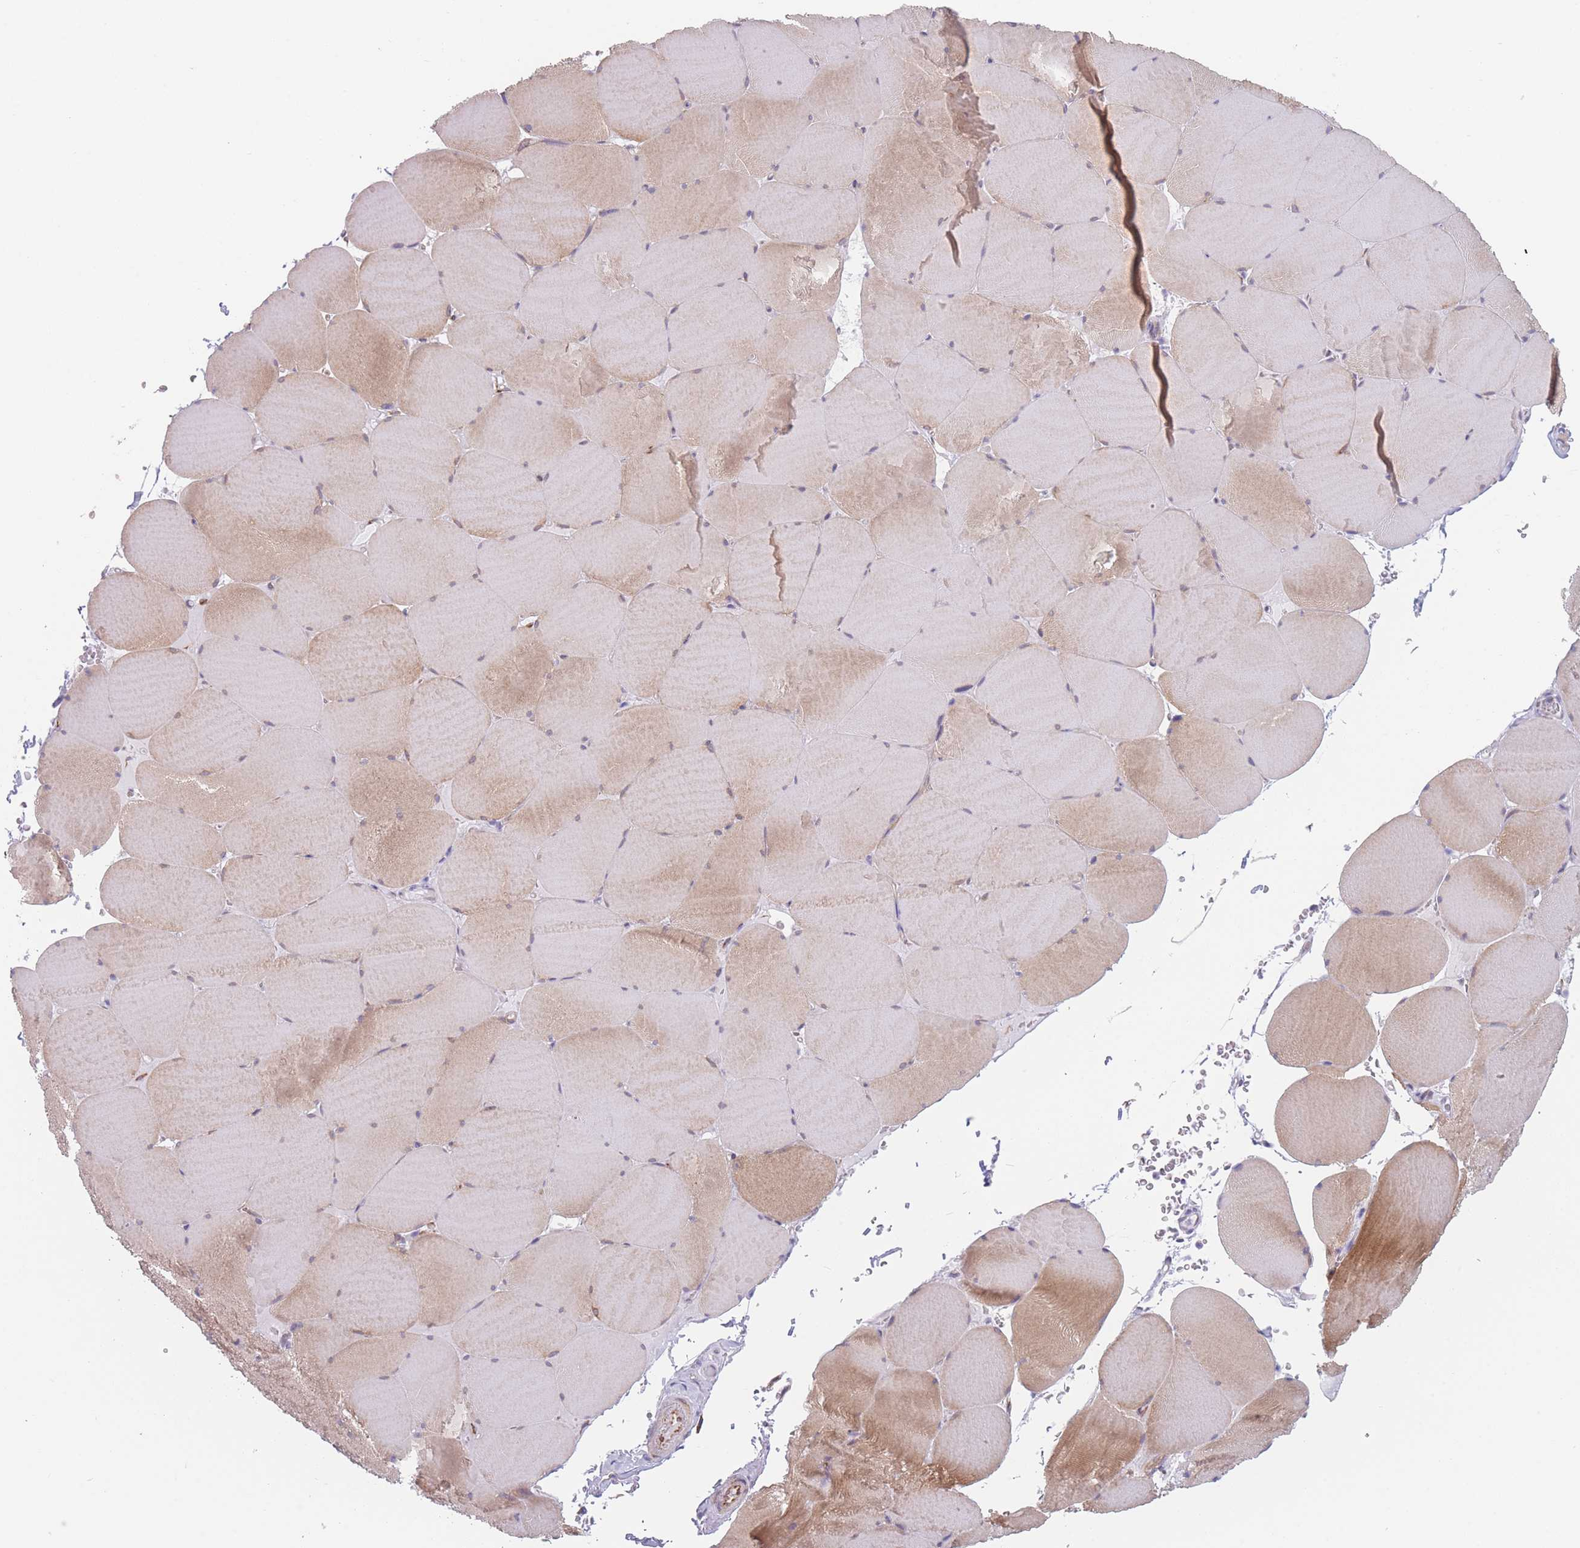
{"staining": {"intensity": "moderate", "quantity": "25%-75%", "location": "cytoplasmic/membranous"}, "tissue": "skeletal muscle", "cell_type": "Myocytes", "image_type": "normal", "snomed": [{"axis": "morphology", "description": "Normal tissue, NOS"}, {"axis": "topography", "description": "Skeletal muscle"}, {"axis": "topography", "description": "Head-Neck"}], "caption": "Immunohistochemical staining of normal skeletal muscle demonstrates medium levels of moderate cytoplasmic/membranous positivity in about 25%-75% of myocytes. (DAB (3,3'-diaminobenzidine) IHC with brightfield microscopy, high magnification).", "gene": "AK9", "patient": {"sex": "male", "age": 66}}